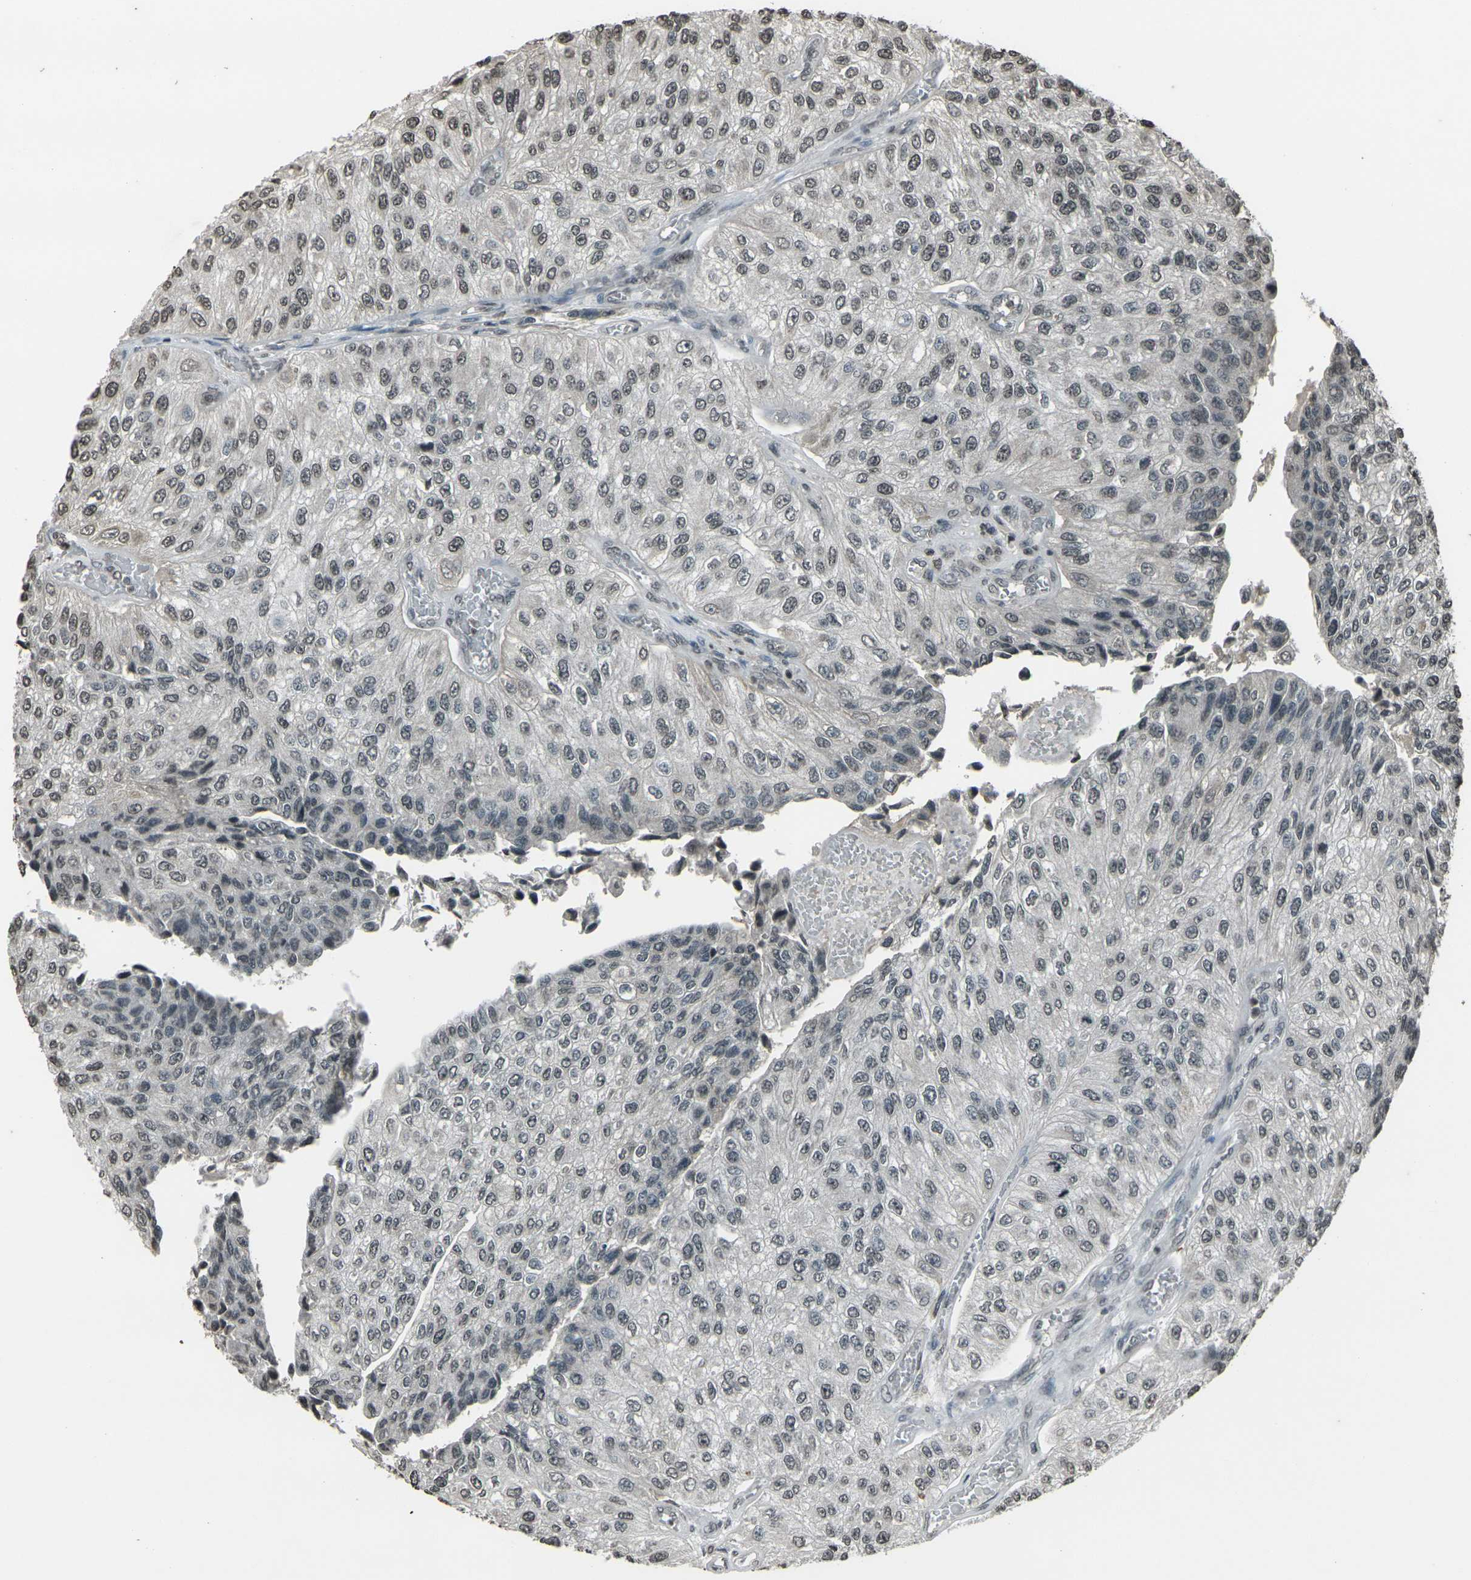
{"staining": {"intensity": "weak", "quantity": "25%-75%", "location": "nuclear"}, "tissue": "urothelial cancer", "cell_type": "Tumor cells", "image_type": "cancer", "snomed": [{"axis": "morphology", "description": "Urothelial carcinoma, High grade"}, {"axis": "topography", "description": "Kidney"}, {"axis": "topography", "description": "Urinary bladder"}], "caption": "This histopathology image reveals high-grade urothelial carcinoma stained with IHC to label a protein in brown. The nuclear of tumor cells show weak positivity for the protein. Nuclei are counter-stained blue.", "gene": "PRPF8", "patient": {"sex": "male", "age": 77}}